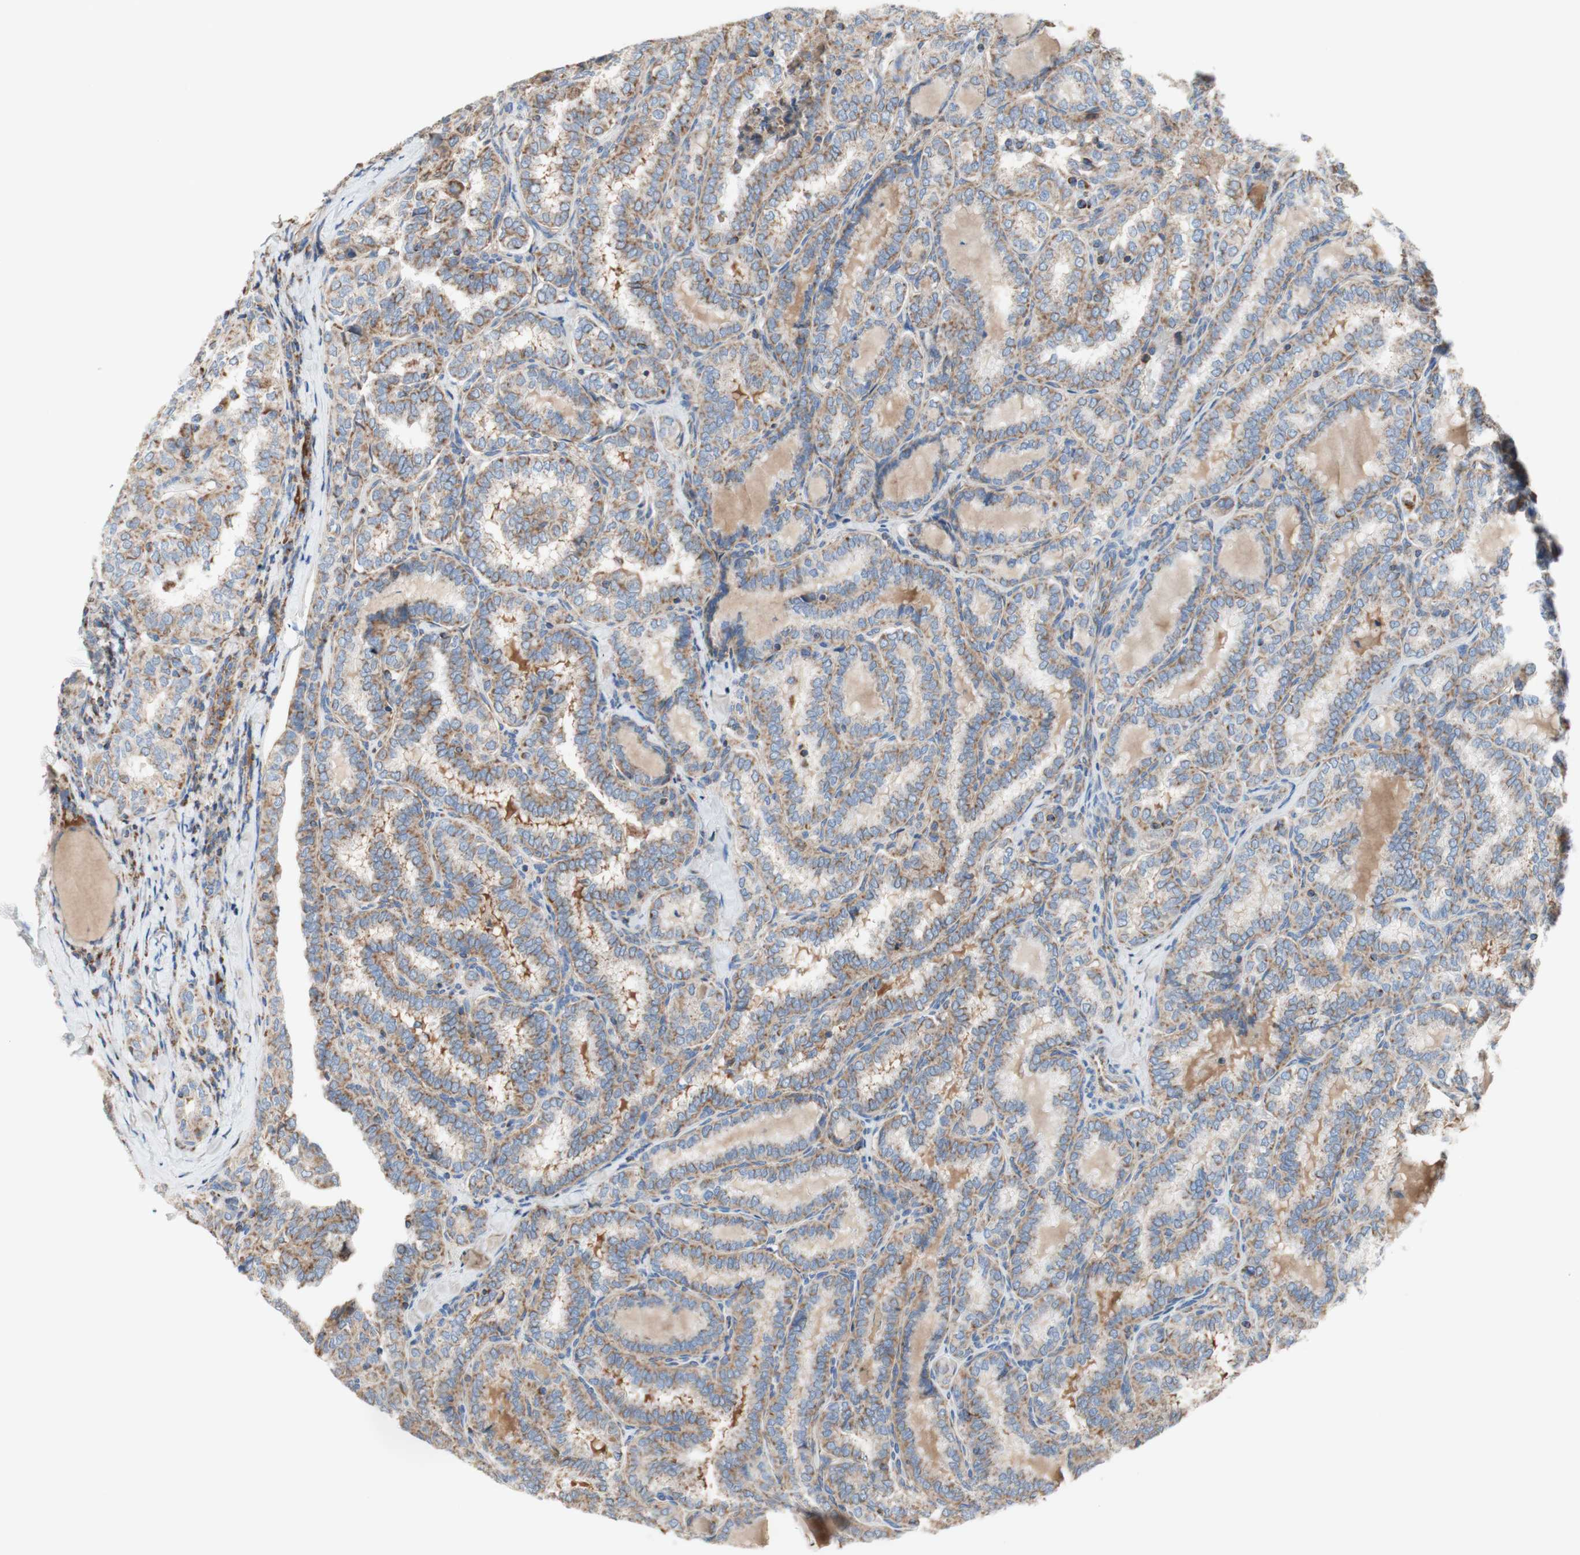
{"staining": {"intensity": "moderate", "quantity": ">75%", "location": "cytoplasmic/membranous"}, "tissue": "thyroid cancer", "cell_type": "Tumor cells", "image_type": "cancer", "snomed": [{"axis": "morphology", "description": "Normal tissue, NOS"}, {"axis": "morphology", "description": "Papillary adenocarcinoma, NOS"}, {"axis": "topography", "description": "Thyroid gland"}], "caption": "Protein expression analysis of thyroid papillary adenocarcinoma exhibits moderate cytoplasmic/membranous staining in about >75% of tumor cells.", "gene": "SDHB", "patient": {"sex": "female", "age": 30}}